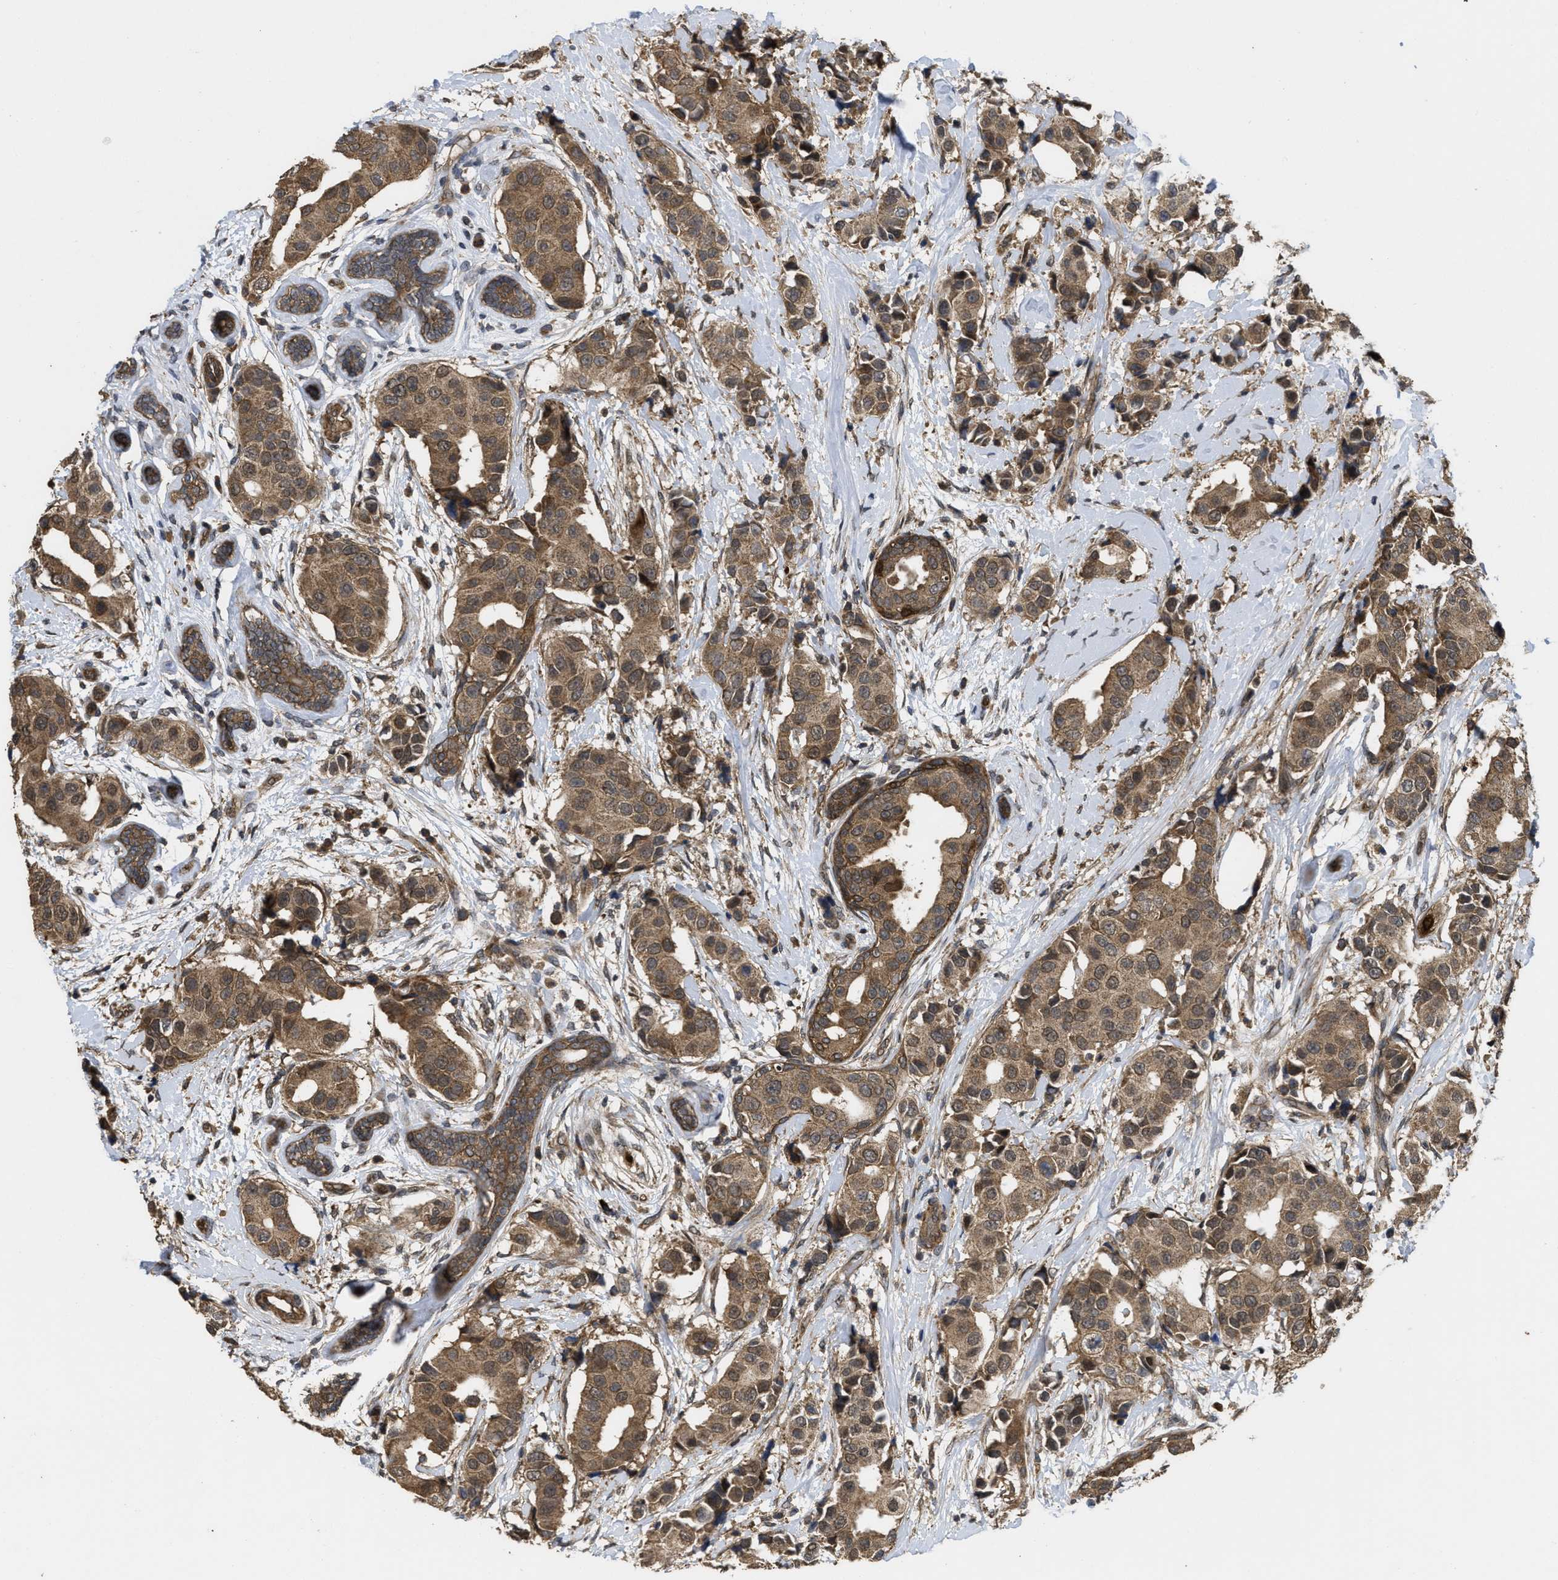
{"staining": {"intensity": "moderate", "quantity": ">75%", "location": "cytoplasmic/membranous"}, "tissue": "breast cancer", "cell_type": "Tumor cells", "image_type": "cancer", "snomed": [{"axis": "morphology", "description": "Normal tissue, NOS"}, {"axis": "morphology", "description": "Duct carcinoma"}, {"axis": "topography", "description": "Breast"}], "caption": "Brown immunohistochemical staining in human breast infiltrating ductal carcinoma demonstrates moderate cytoplasmic/membranous expression in approximately >75% of tumor cells.", "gene": "FZD6", "patient": {"sex": "female", "age": 39}}